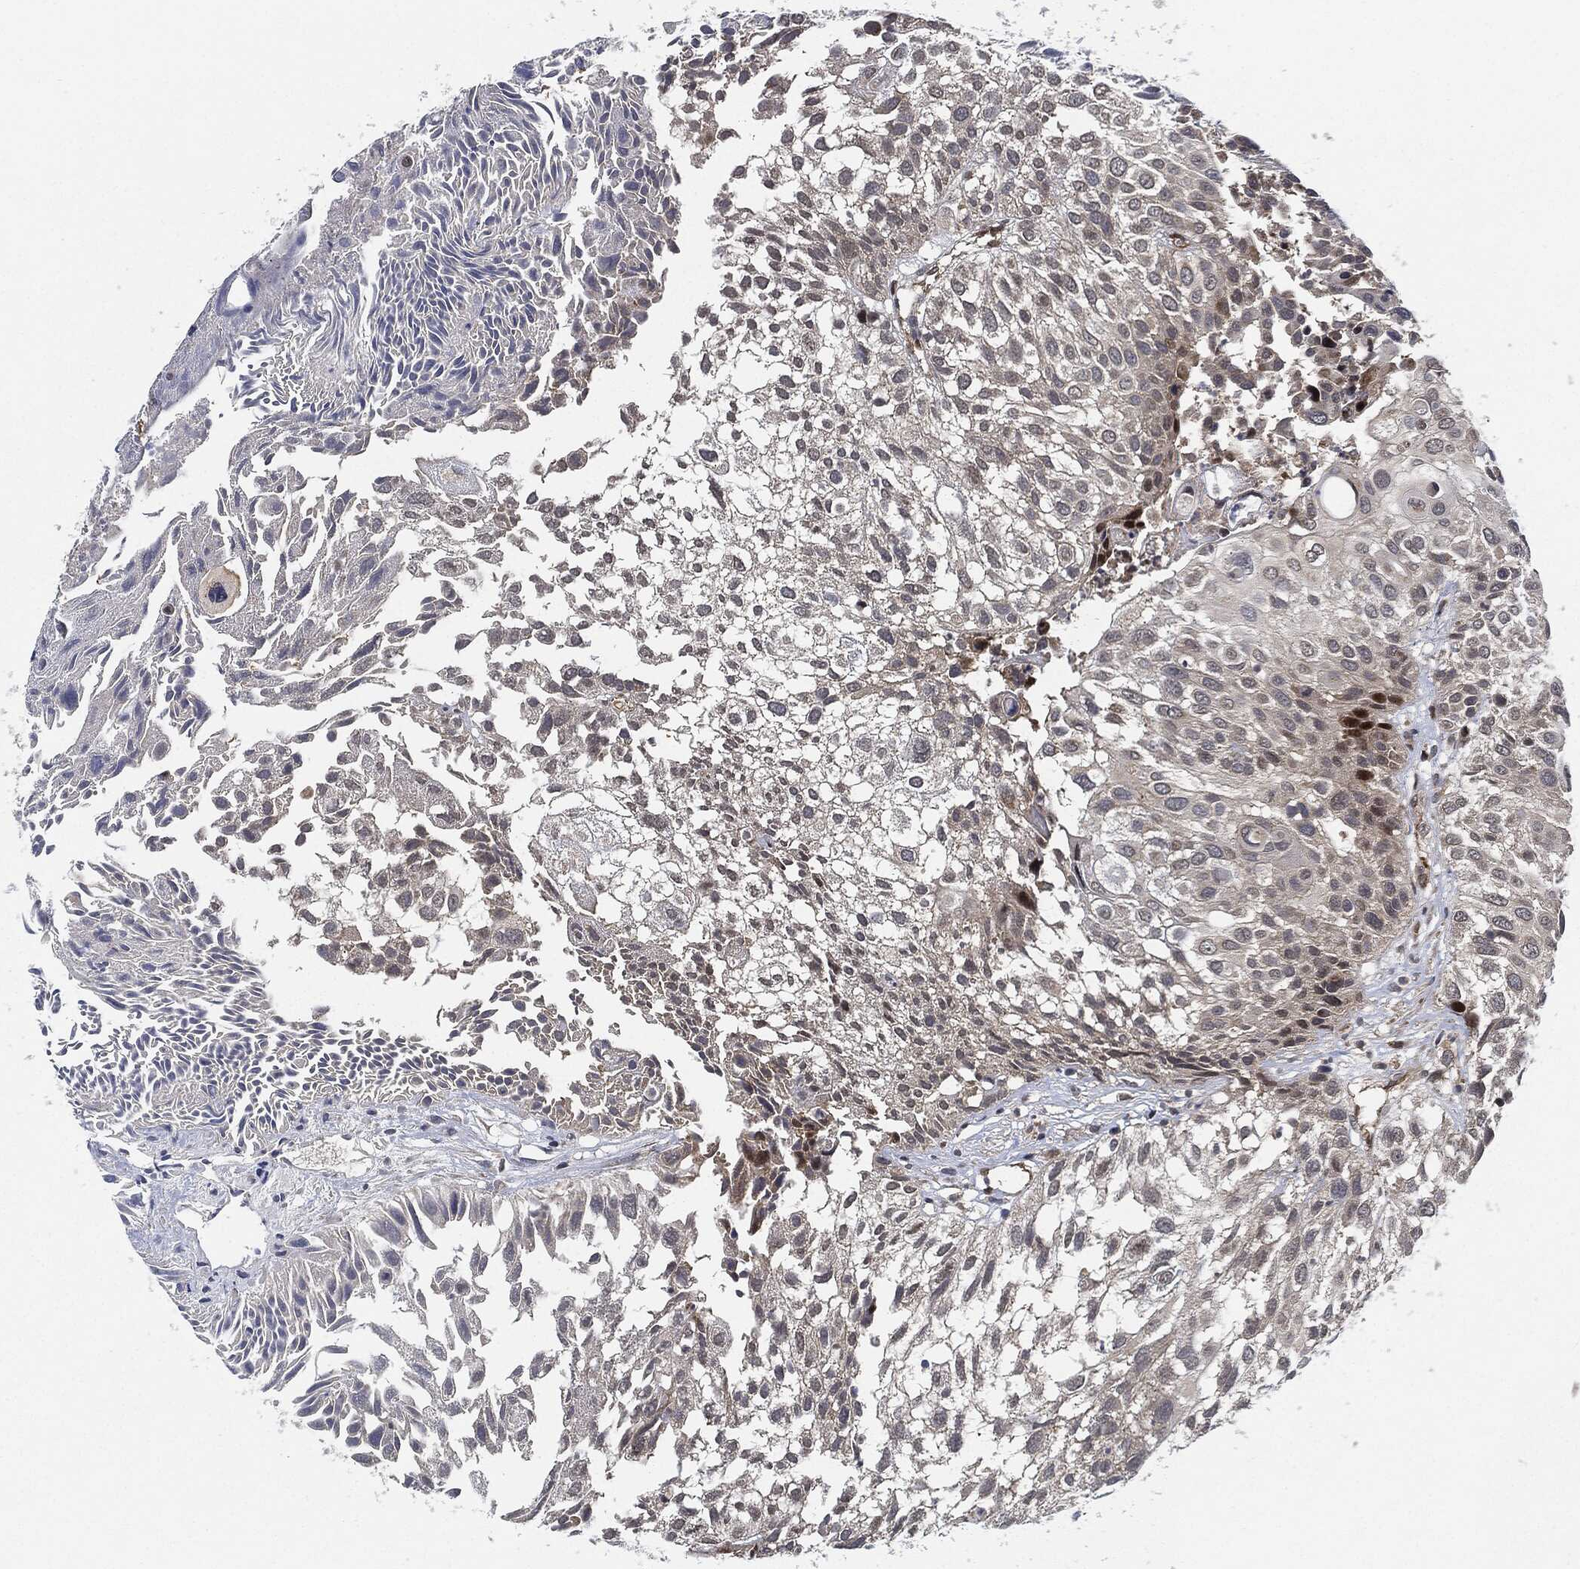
{"staining": {"intensity": "negative", "quantity": "none", "location": "none"}, "tissue": "urothelial cancer", "cell_type": "Tumor cells", "image_type": "cancer", "snomed": [{"axis": "morphology", "description": "Urothelial carcinoma, High grade"}, {"axis": "topography", "description": "Urinary bladder"}], "caption": "The image shows no staining of tumor cells in urothelial cancer. (DAB (3,3'-diaminobenzidine) immunohistochemistry visualized using brightfield microscopy, high magnification).", "gene": "RNASEL", "patient": {"sex": "female", "age": 79}}